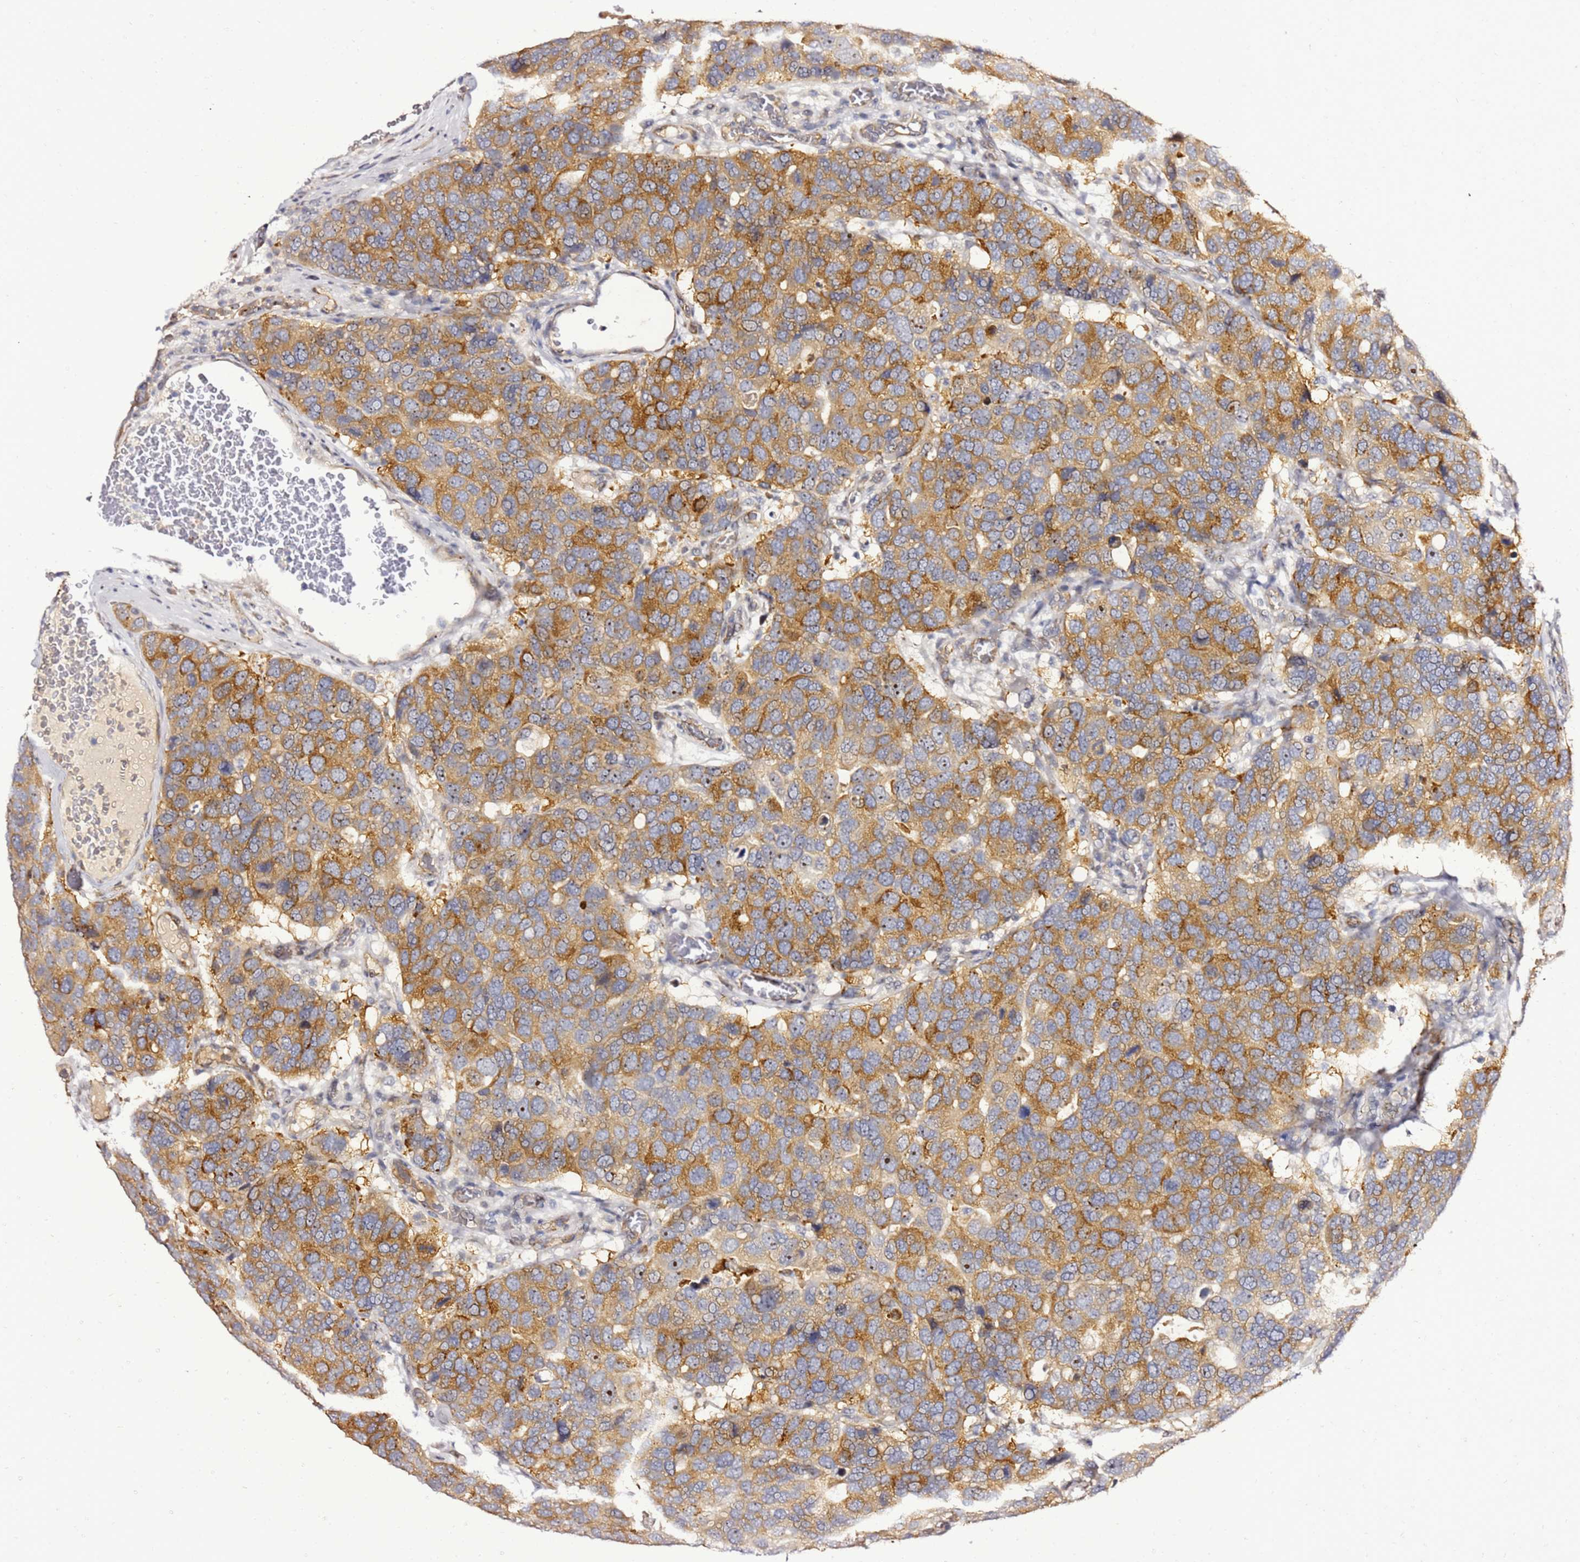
{"staining": {"intensity": "moderate", "quantity": ">75%", "location": "cytoplasmic/membranous"}, "tissue": "breast cancer", "cell_type": "Tumor cells", "image_type": "cancer", "snomed": [{"axis": "morphology", "description": "Duct carcinoma"}, {"axis": "topography", "description": "Breast"}], "caption": "Protein expression analysis of breast cancer (intraductal carcinoma) reveals moderate cytoplasmic/membranous staining in about >75% of tumor cells. Ihc stains the protein of interest in brown and the nuclei are stained blue.", "gene": "NOL8", "patient": {"sex": "female", "age": 83}}